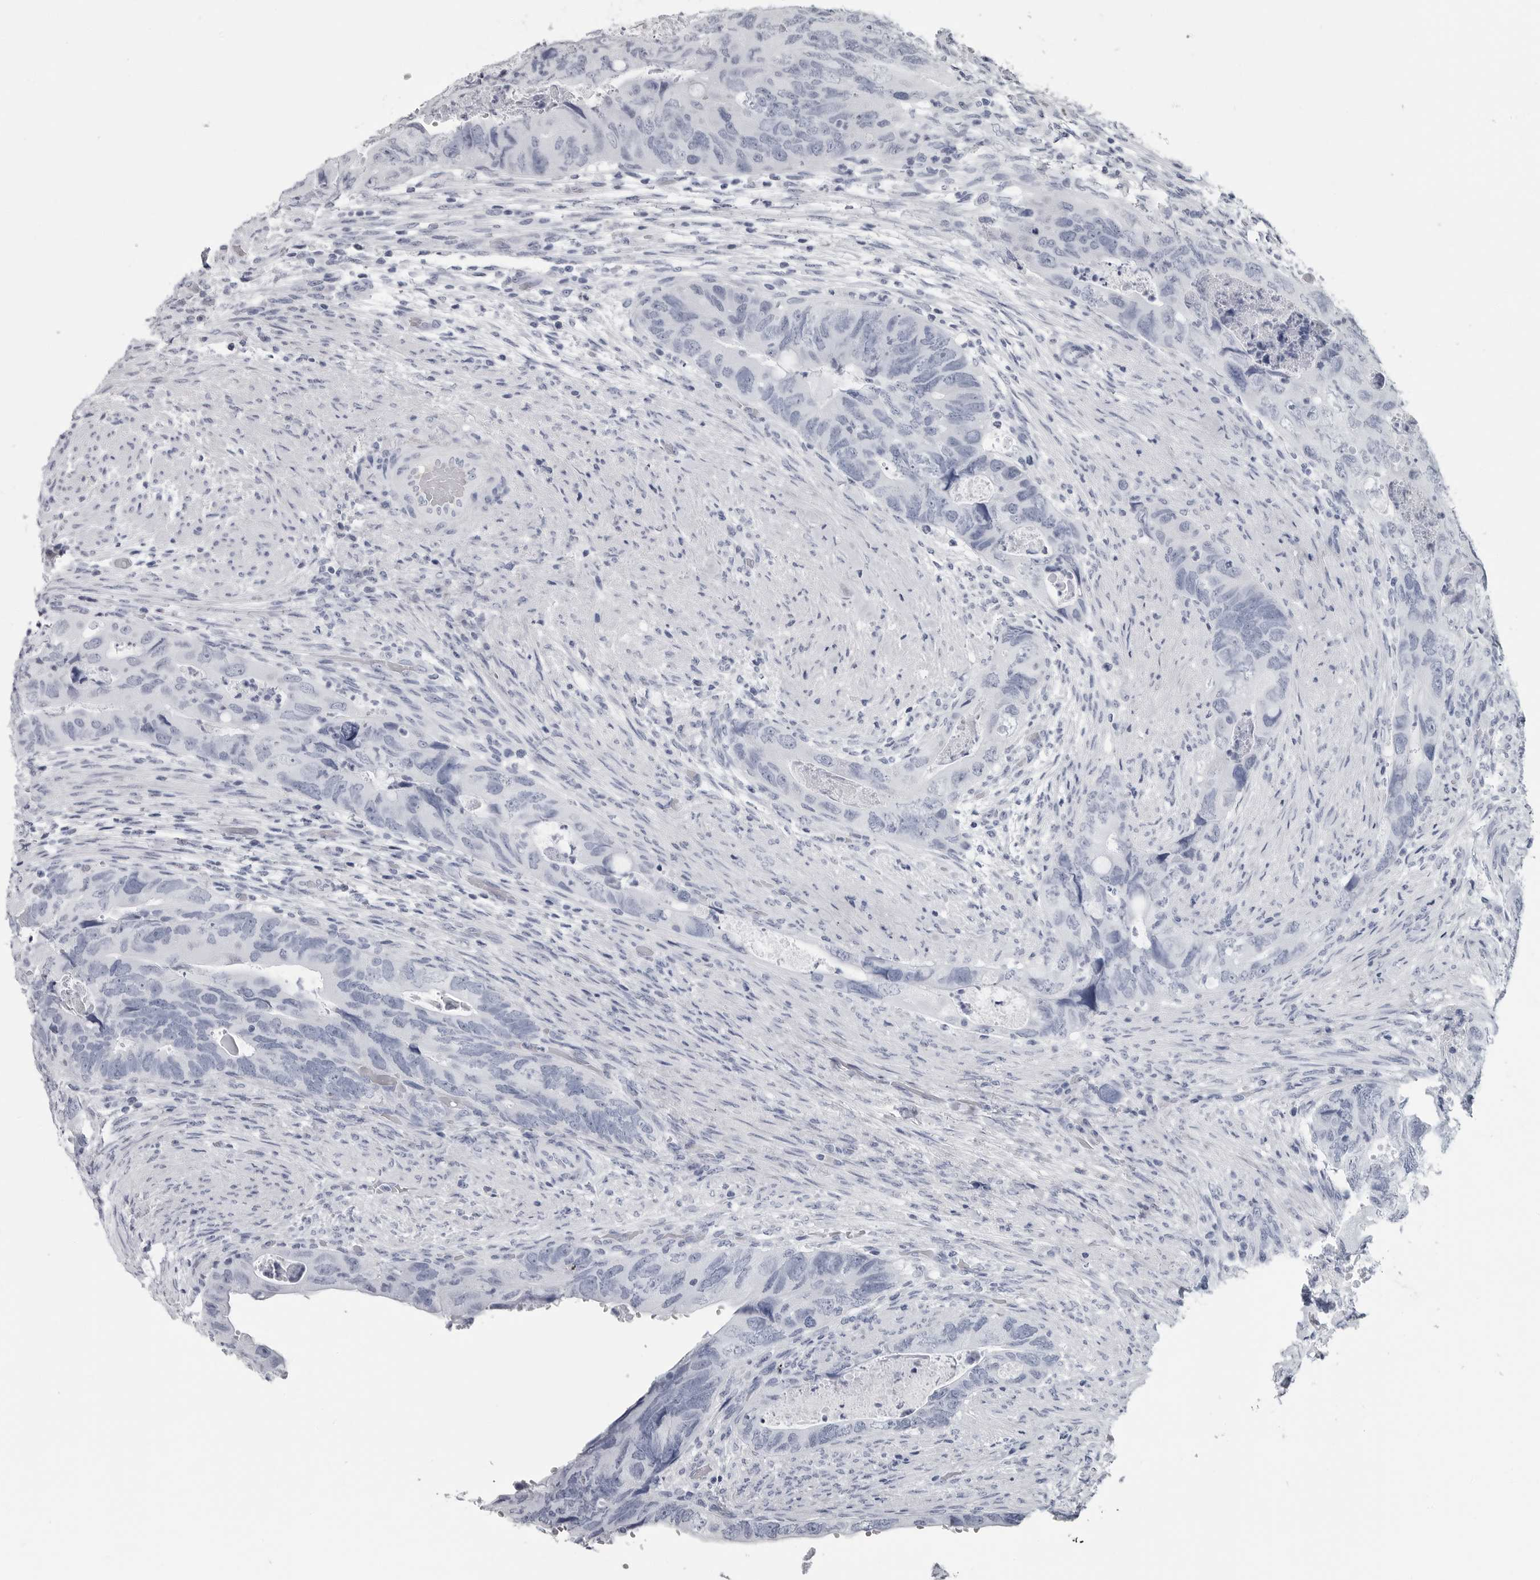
{"staining": {"intensity": "negative", "quantity": "none", "location": "none"}, "tissue": "colorectal cancer", "cell_type": "Tumor cells", "image_type": "cancer", "snomed": [{"axis": "morphology", "description": "Adenocarcinoma, NOS"}, {"axis": "topography", "description": "Rectum"}], "caption": "DAB (3,3'-diaminobenzidine) immunohistochemical staining of human colorectal adenocarcinoma demonstrates no significant expression in tumor cells.", "gene": "AMPD1", "patient": {"sex": "male", "age": 63}}